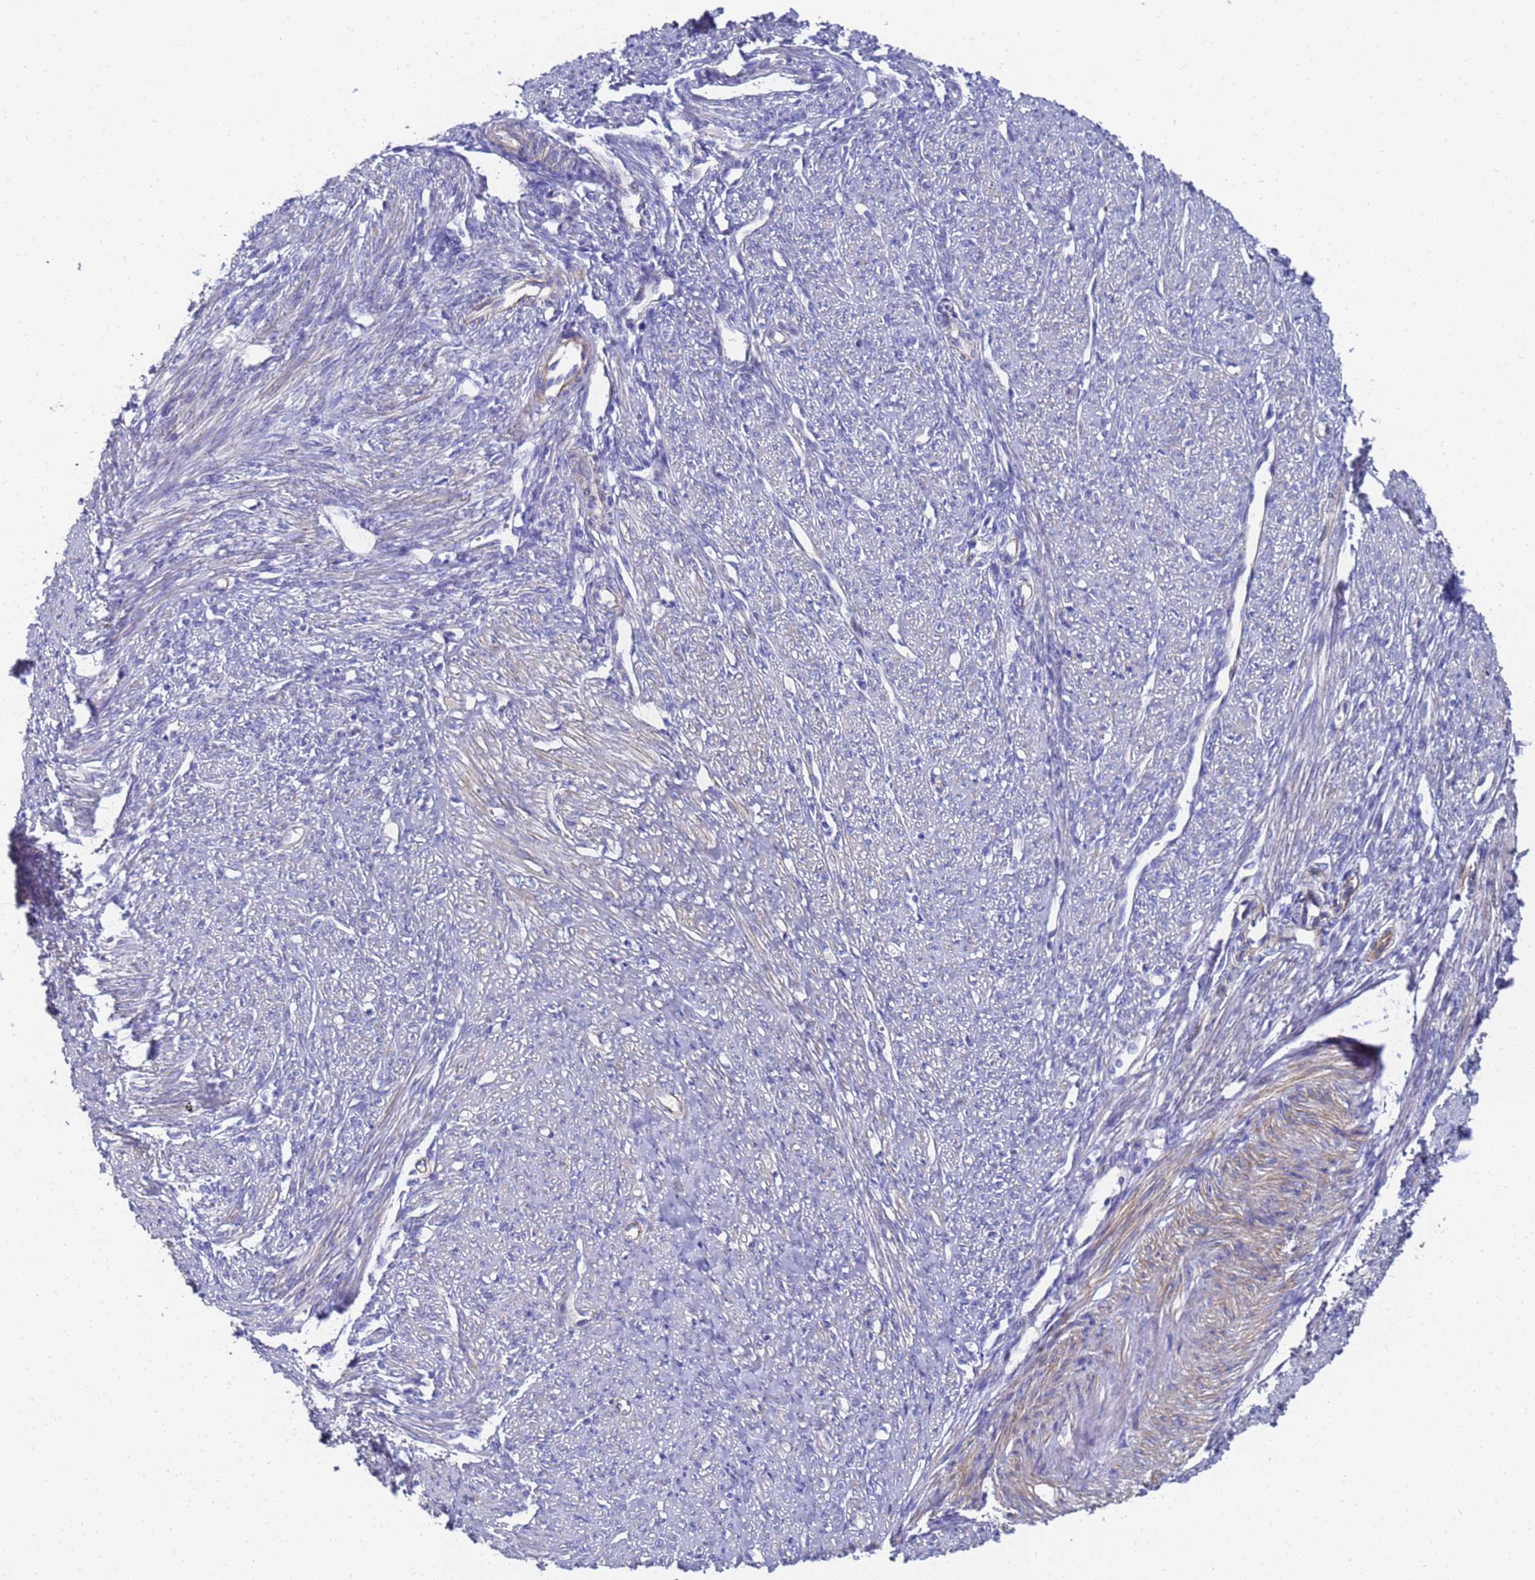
{"staining": {"intensity": "weak", "quantity": "<25%", "location": "cytoplasmic/membranous"}, "tissue": "smooth muscle", "cell_type": "Smooth muscle cells", "image_type": "normal", "snomed": [{"axis": "morphology", "description": "Normal tissue, NOS"}, {"axis": "topography", "description": "Smooth muscle"}, {"axis": "topography", "description": "Uterus"}], "caption": "This is an IHC histopathology image of benign smooth muscle. There is no expression in smooth muscle cells.", "gene": "ENSG00000198211", "patient": {"sex": "female", "age": 59}}